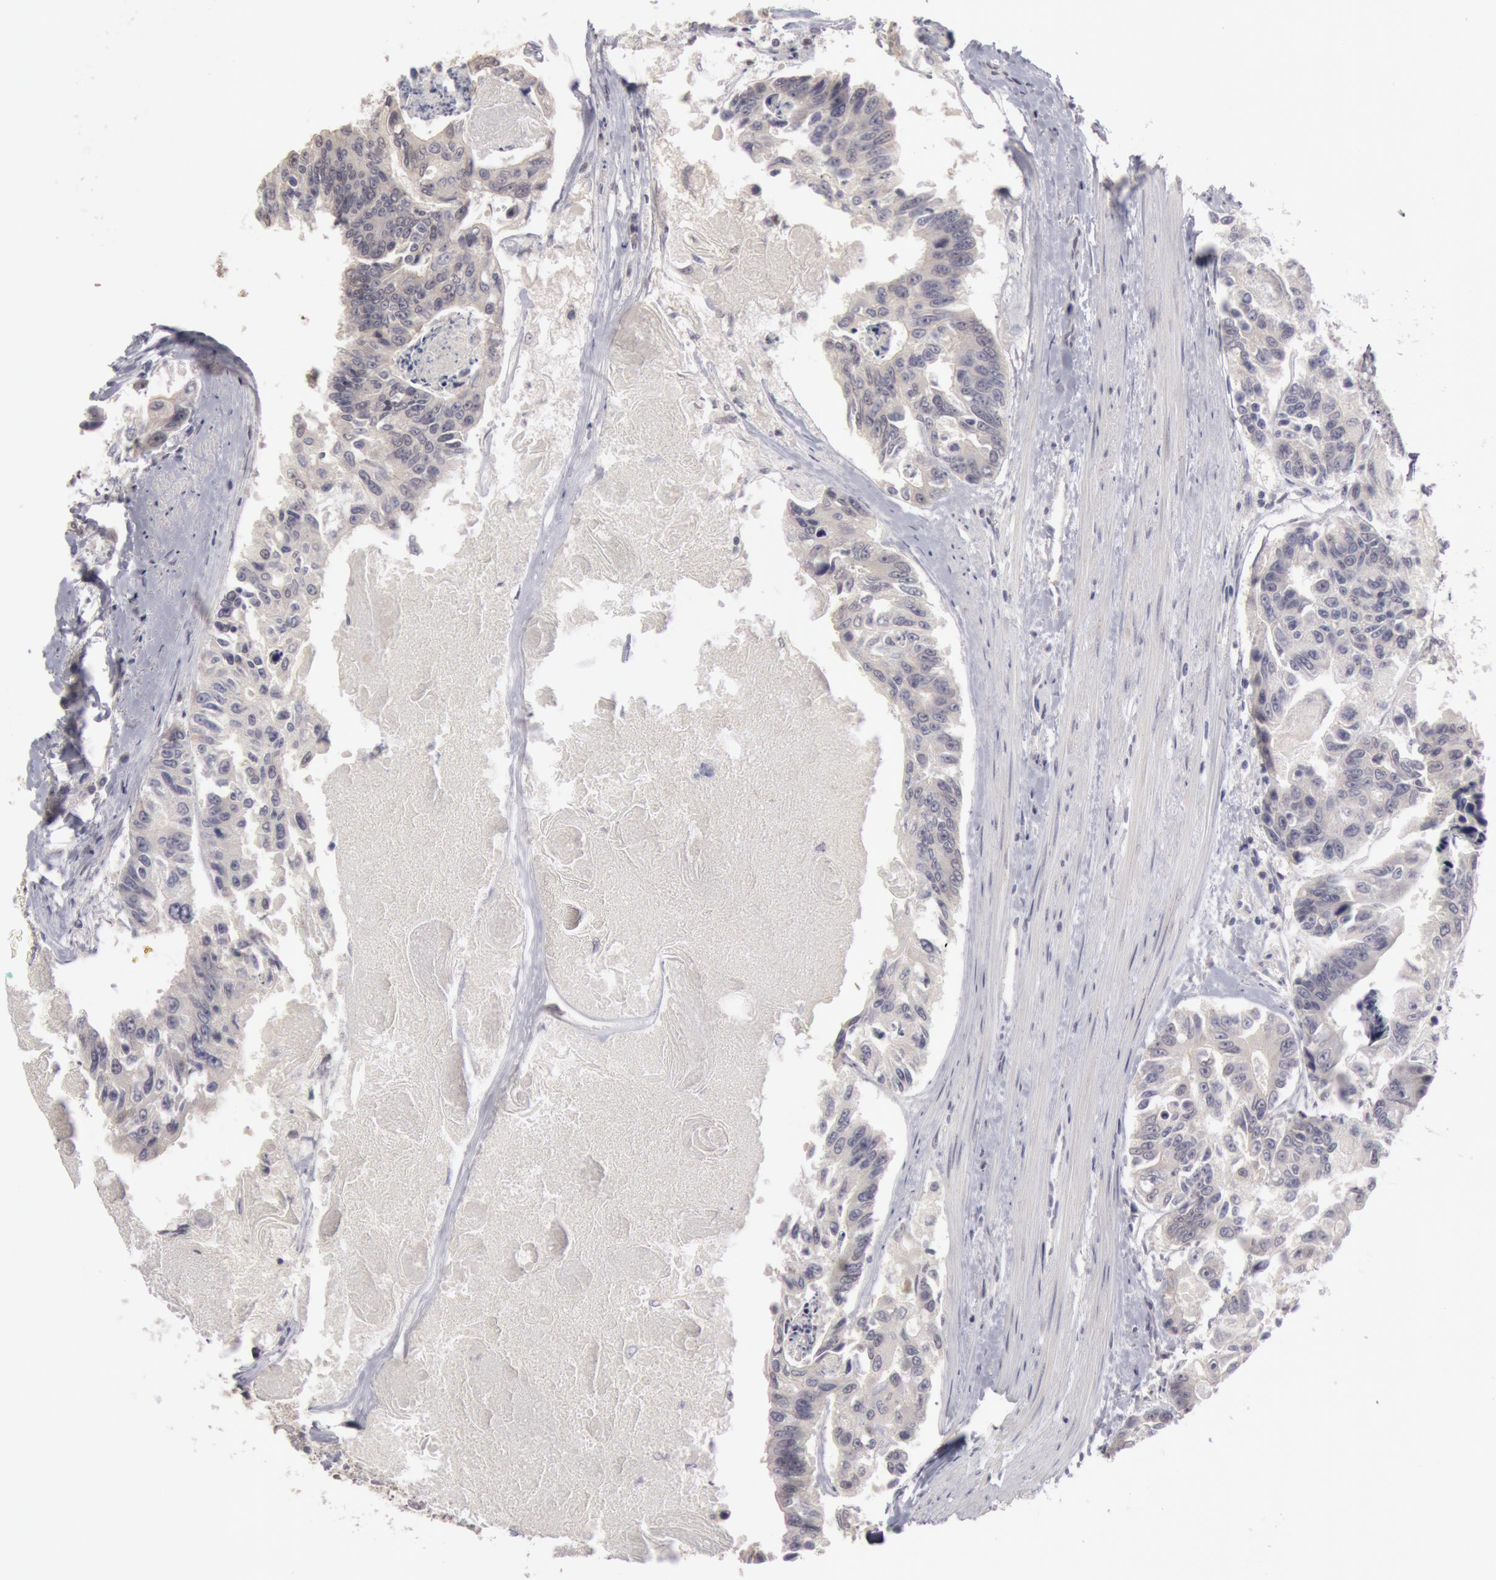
{"staining": {"intensity": "negative", "quantity": "none", "location": "none"}, "tissue": "colorectal cancer", "cell_type": "Tumor cells", "image_type": "cancer", "snomed": [{"axis": "morphology", "description": "Adenocarcinoma, NOS"}, {"axis": "topography", "description": "Colon"}], "caption": "Immunohistochemical staining of human adenocarcinoma (colorectal) displays no significant staining in tumor cells.", "gene": "RIMBP3C", "patient": {"sex": "female", "age": 86}}